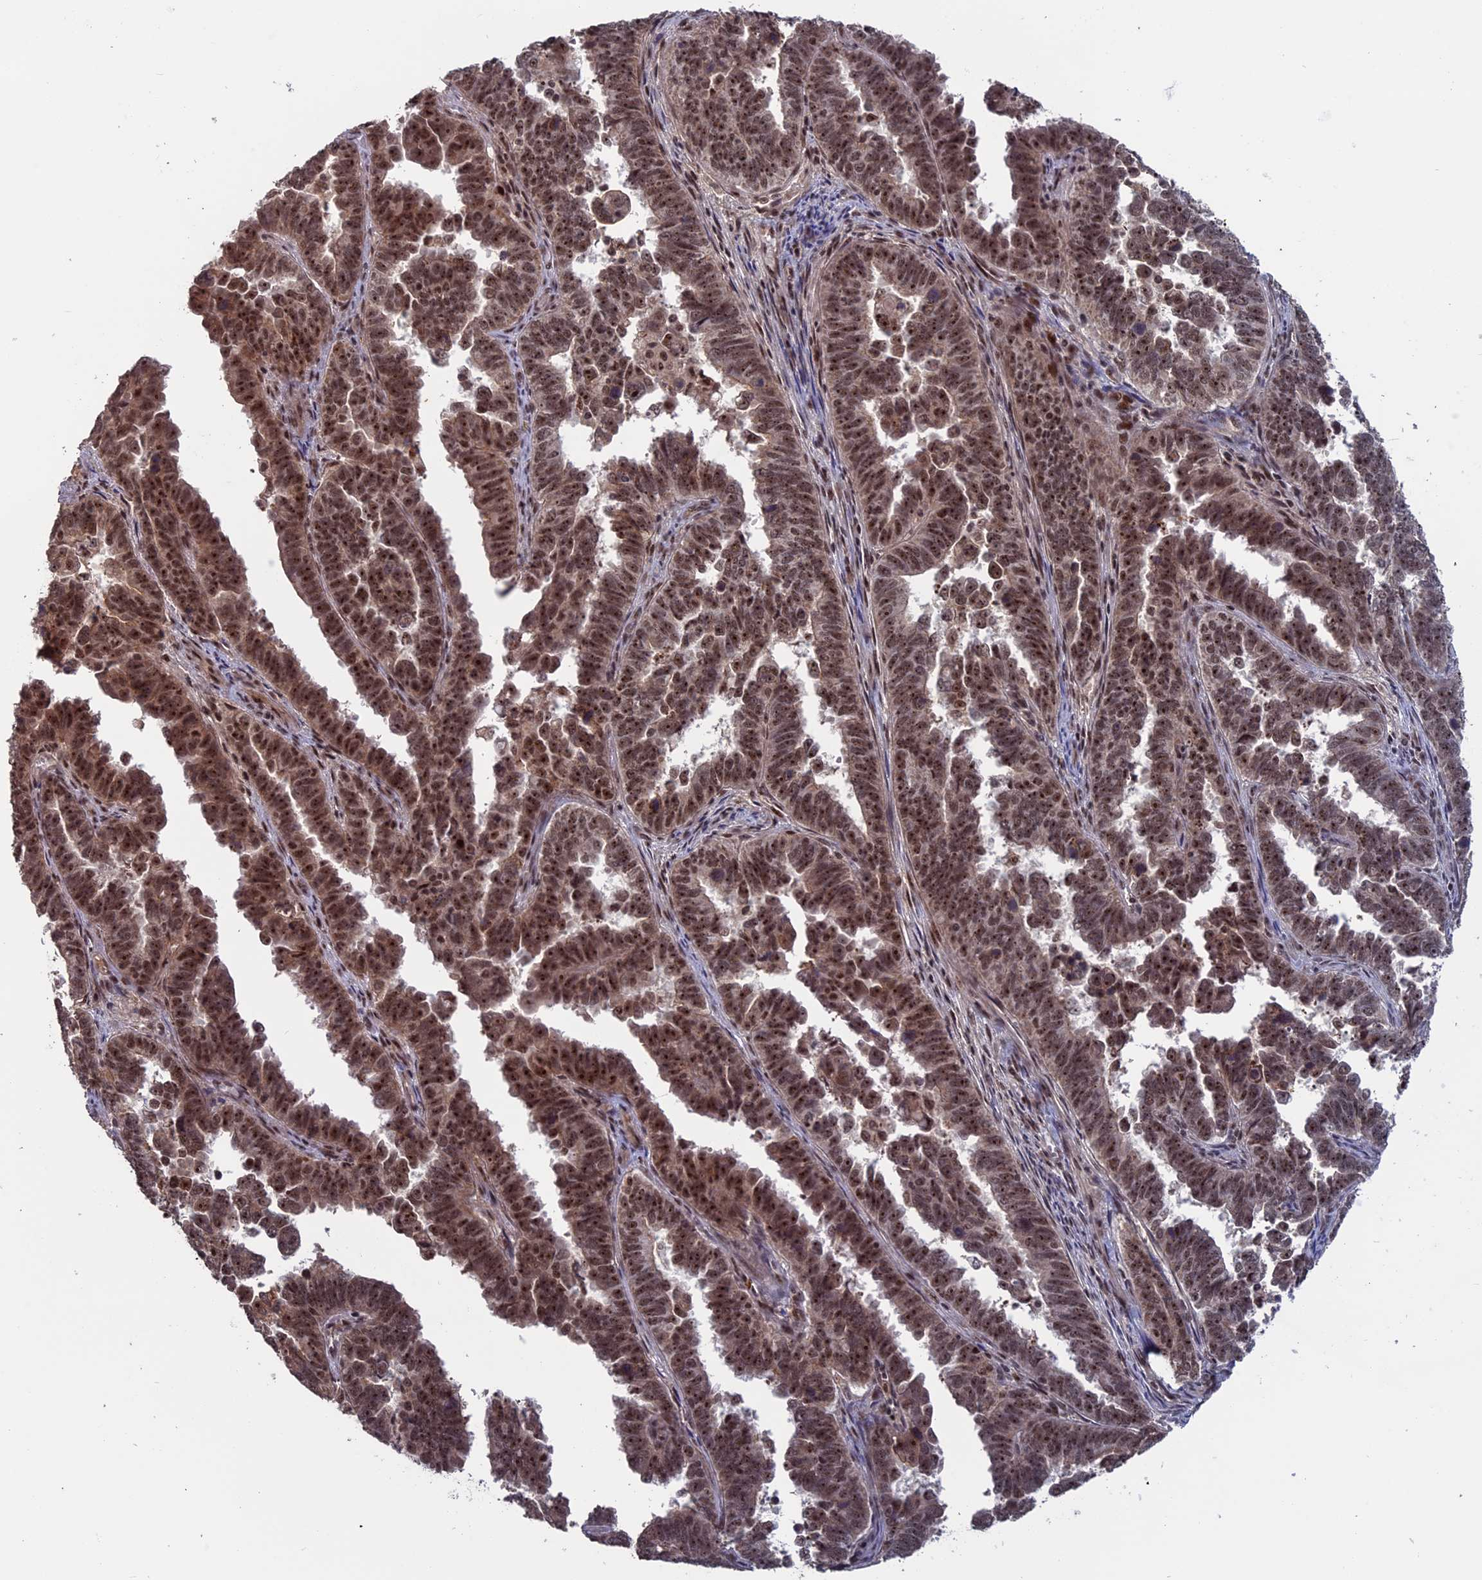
{"staining": {"intensity": "moderate", "quantity": ">75%", "location": "nuclear"}, "tissue": "endometrial cancer", "cell_type": "Tumor cells", "image_type": "cancer", "snomed": [{"axis": "morphology", "description": "Adenocarcinoma, NOS"}, {"axis": "topography", "description": "Endometrium"}], "caption": "This micrograph reveals adenocarcinoma (endometrial) stained with immunohistochemistry (IHC) to label a protein in brown. The nuclear of tumor cells show moderate positivity for the protein. Nuclei are counter-stained blue.", "gene": "CACTIN", "patient": {"sex": "female", "age": 75}}